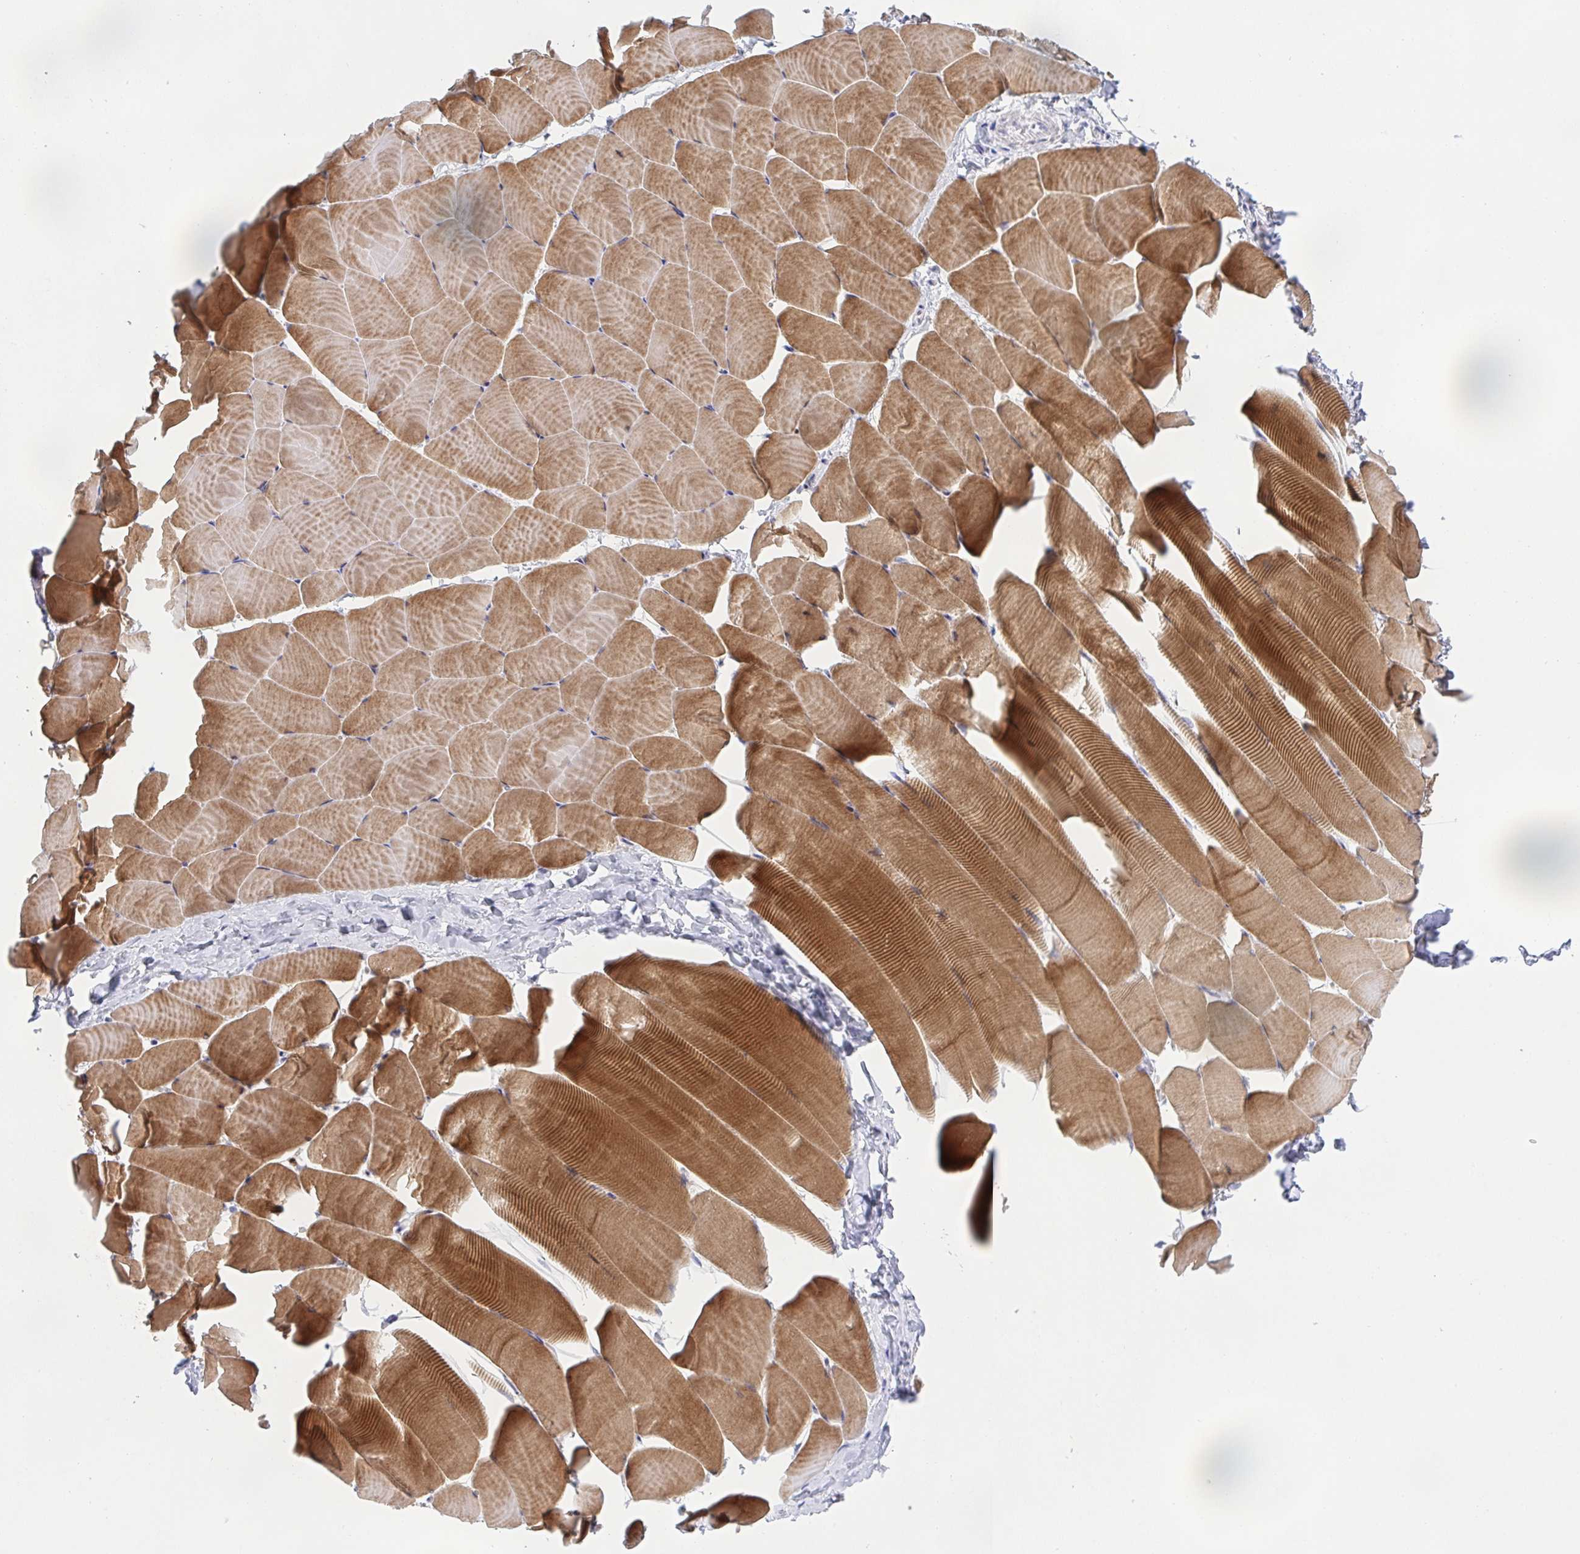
{"staining": {"intensity": "strong", "quantity": ">75%", "location": "cytoplasmic/membranous"}, "tissue": "skeletal muscle", "cell_type": "Myocytes", "image_type": "normal", "snomed": [{"axis": "morphology", "description": "Normal tissue, NOS"}, {"axis": "topography", "description": "Skeletal muscle"}], "caption": "An immunohistochemistry micrograph of normal tissue is shown. Protein staining in brown shows strong cytoplasmic/membranous positivity in skeletal muscle within myocytes. Nuclei are stained in blue.", "gene": "ZNF554", "patient": {"sex": "male", "age": 25}}